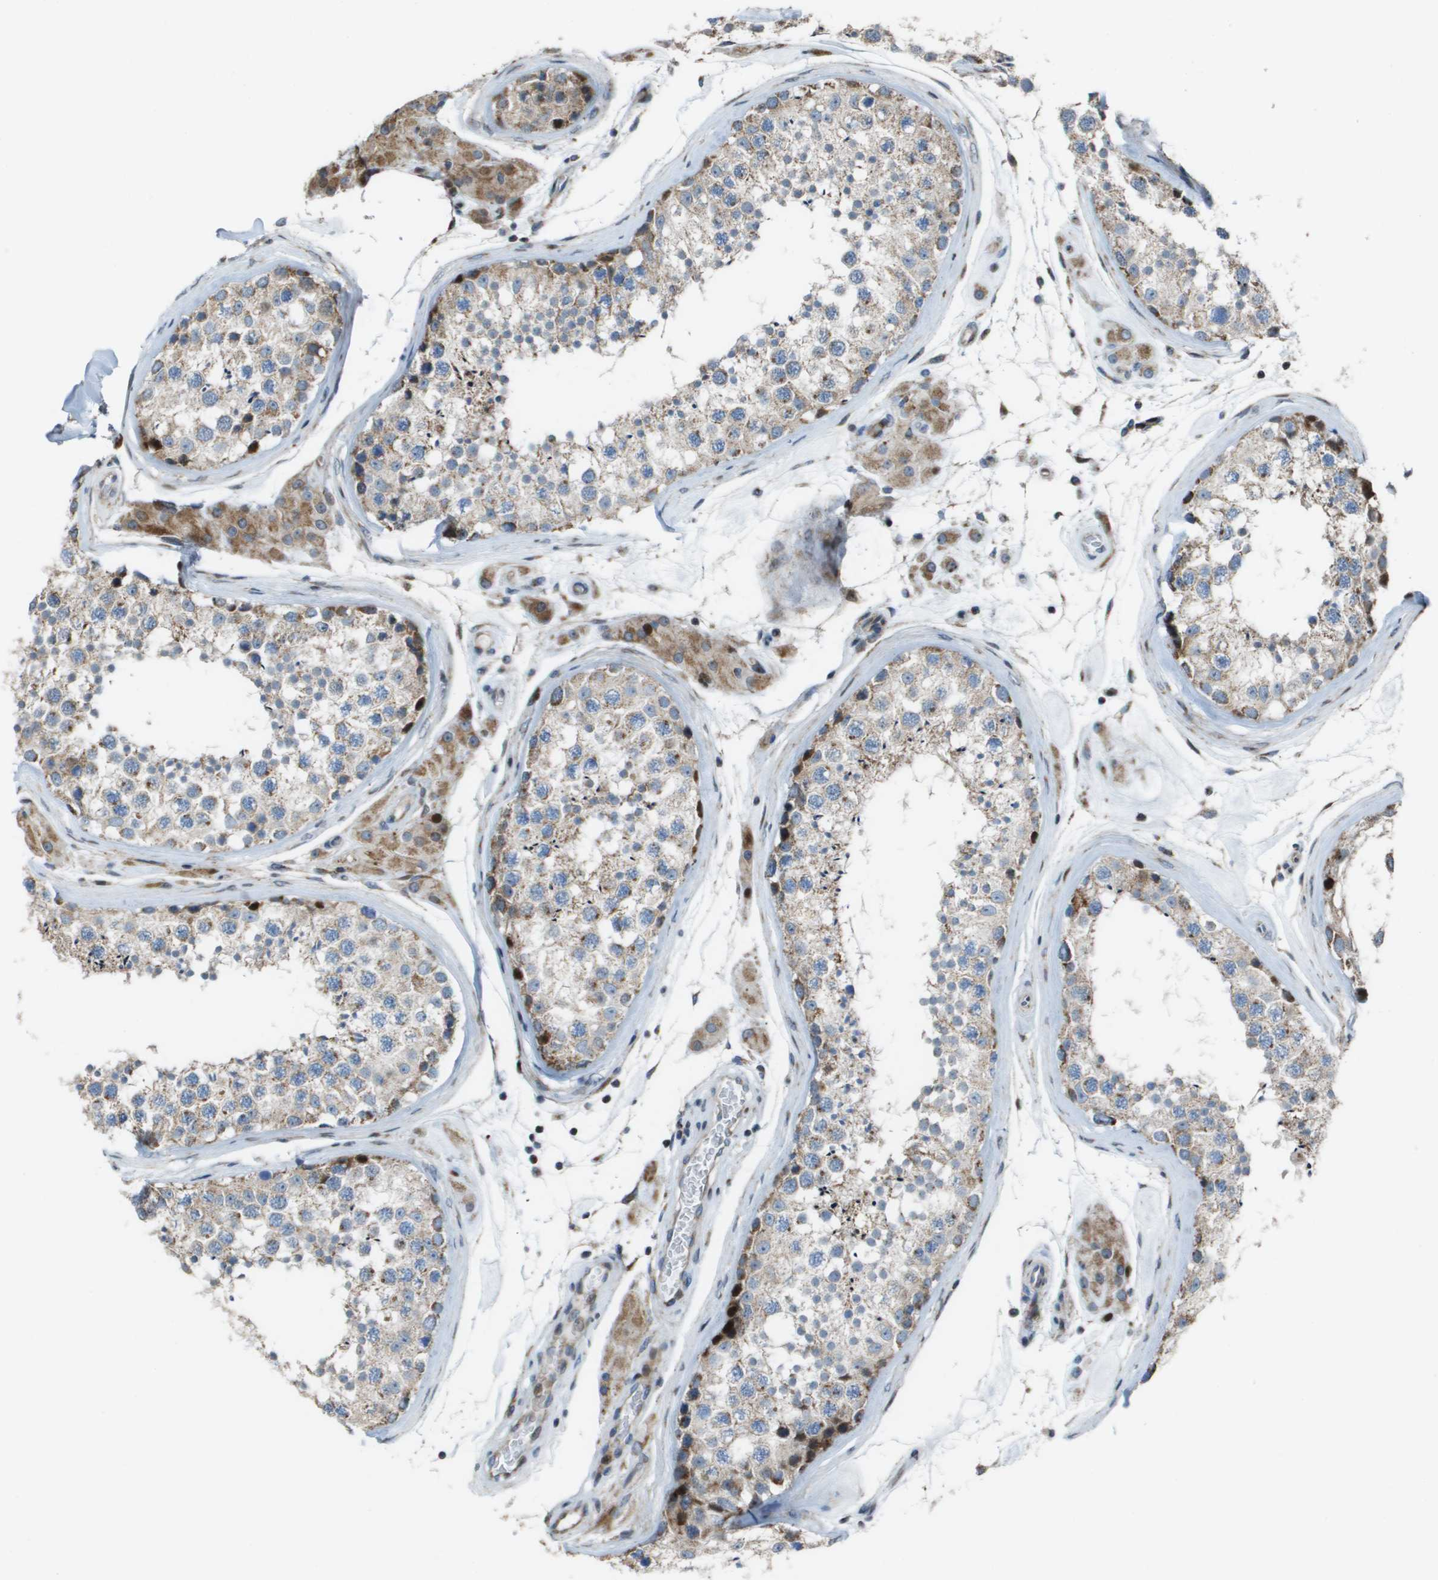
{"staining": {"intensity": "weak", "quantity": ">75%", "location": "cytoplasmic/membranous"}, "tissue": "testis", "cell_type": "Cells in seminiferous ducts", "image_type": "normal", "snomed": [{"axis": "morphology", "description": "Normal tissue, NOS"}, {"axis": "topography", "description": "Testis"}], "caption": "IHC staining of benign testis, which demonstrates low levels of weak cytoplasmic/membranous expression in approximately >75% of cells in seminiferous ducts indicating weak cytoplasmic/membranous protein positivity. The staining was performed using DAB (3,3'-diaminobenzidine) (brown) for protein detection and nuclei were counterstained in hematoxylin (blue).", "gene": "MGAT3", "patient": {"sex": "male", "age": 46}}